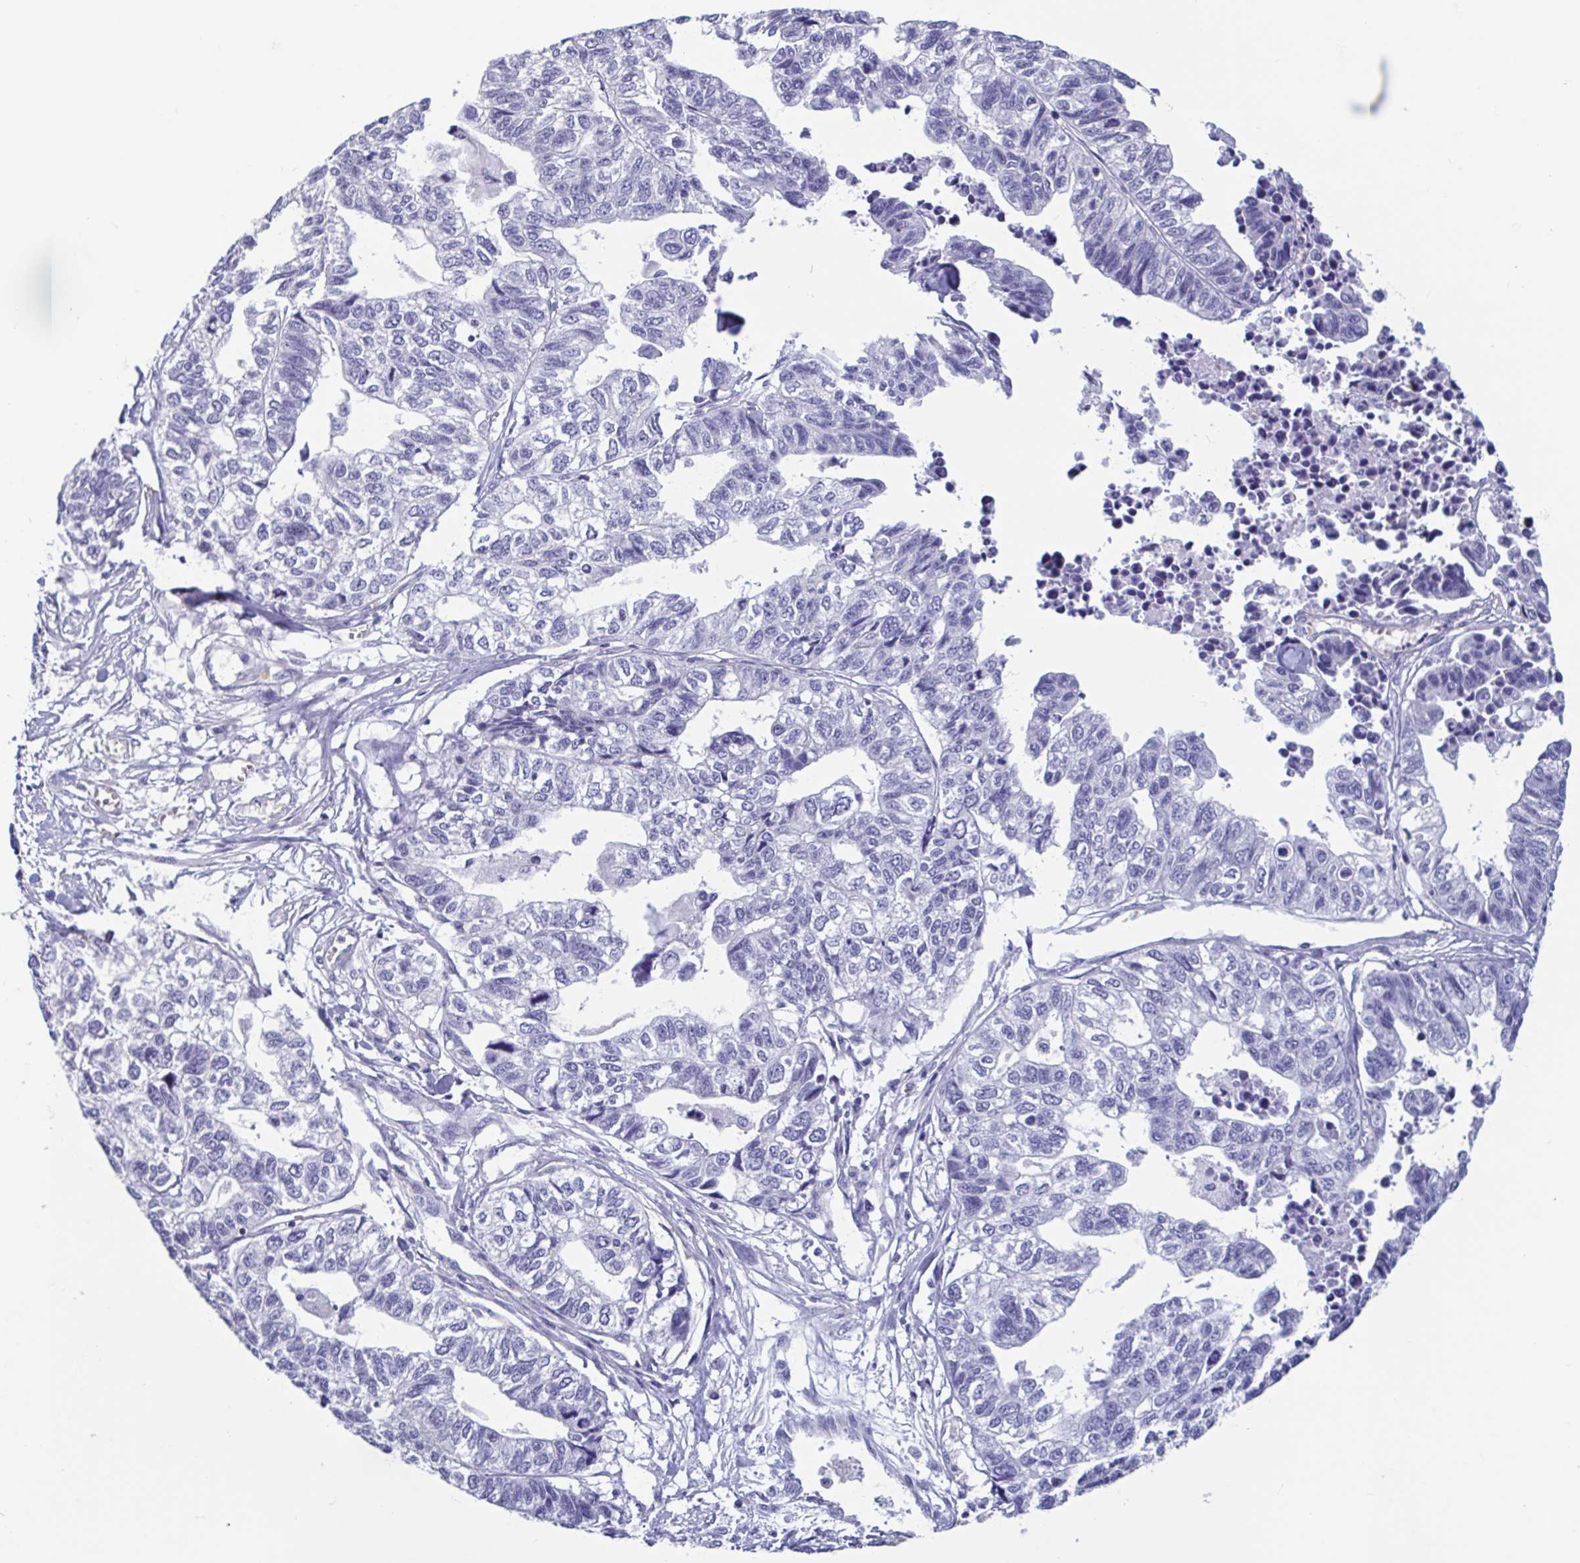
{"staining": {"intensity": "negative", "quantity": "none", "location": "none"}, "tissue": "stomach cancer", "cell_type": "Tumor cells", "image_type": "cancer", "snomed": [{"axis": "morphology", "description": "Adenocarcinoma, NOS"}, {"axis": "topography", "description": "Stomach, upper"}], "caption": "An immunohistochemistry (IHC) photomicrograph of stomach cancer is shown. There is no staining in tumor cells of stomach cancer.", "gene": "MORC4", "patient": {"sex": "female", "age": 67}}